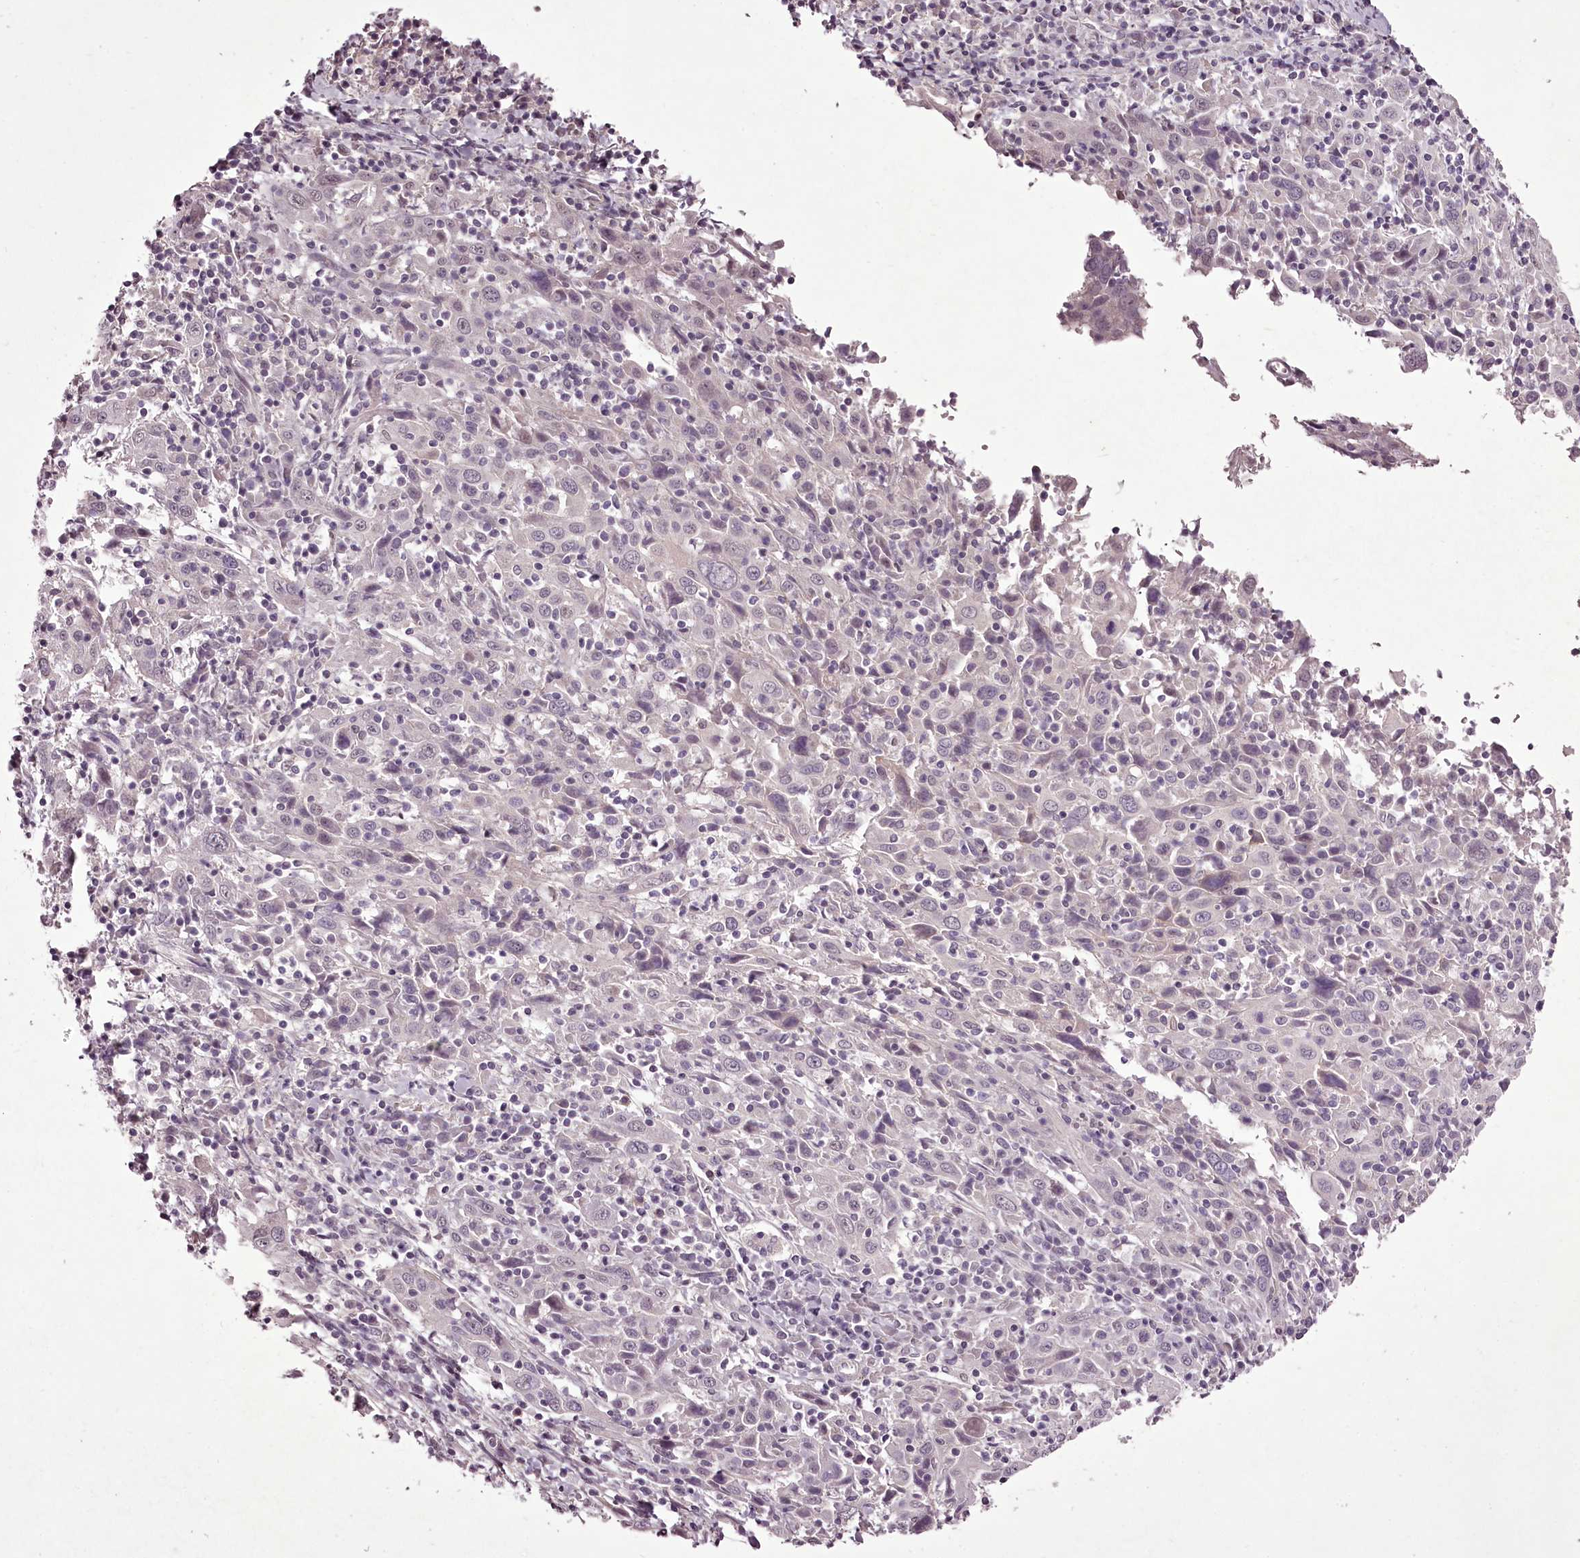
{"staining": {"intensity": "negative", "quantity": "none", "location": "none"}, "tissue": "cervical cancer", "cell_type": "Tumor cells", "image_type": "cancer", "snomed": [{"axis": "morphology", "description": "Squamous cell carcinoma, NOS"}, {"axis": "topography", "description": "Cervix"}], "caption": "Immunohistochemistry (IHC) of cervical squamous cell carcinoma shows no staining in tumor cells. Nuclei are stained in blue.", "gene": "C1orf56", "patient": {"sex": "female", "age": 46}}